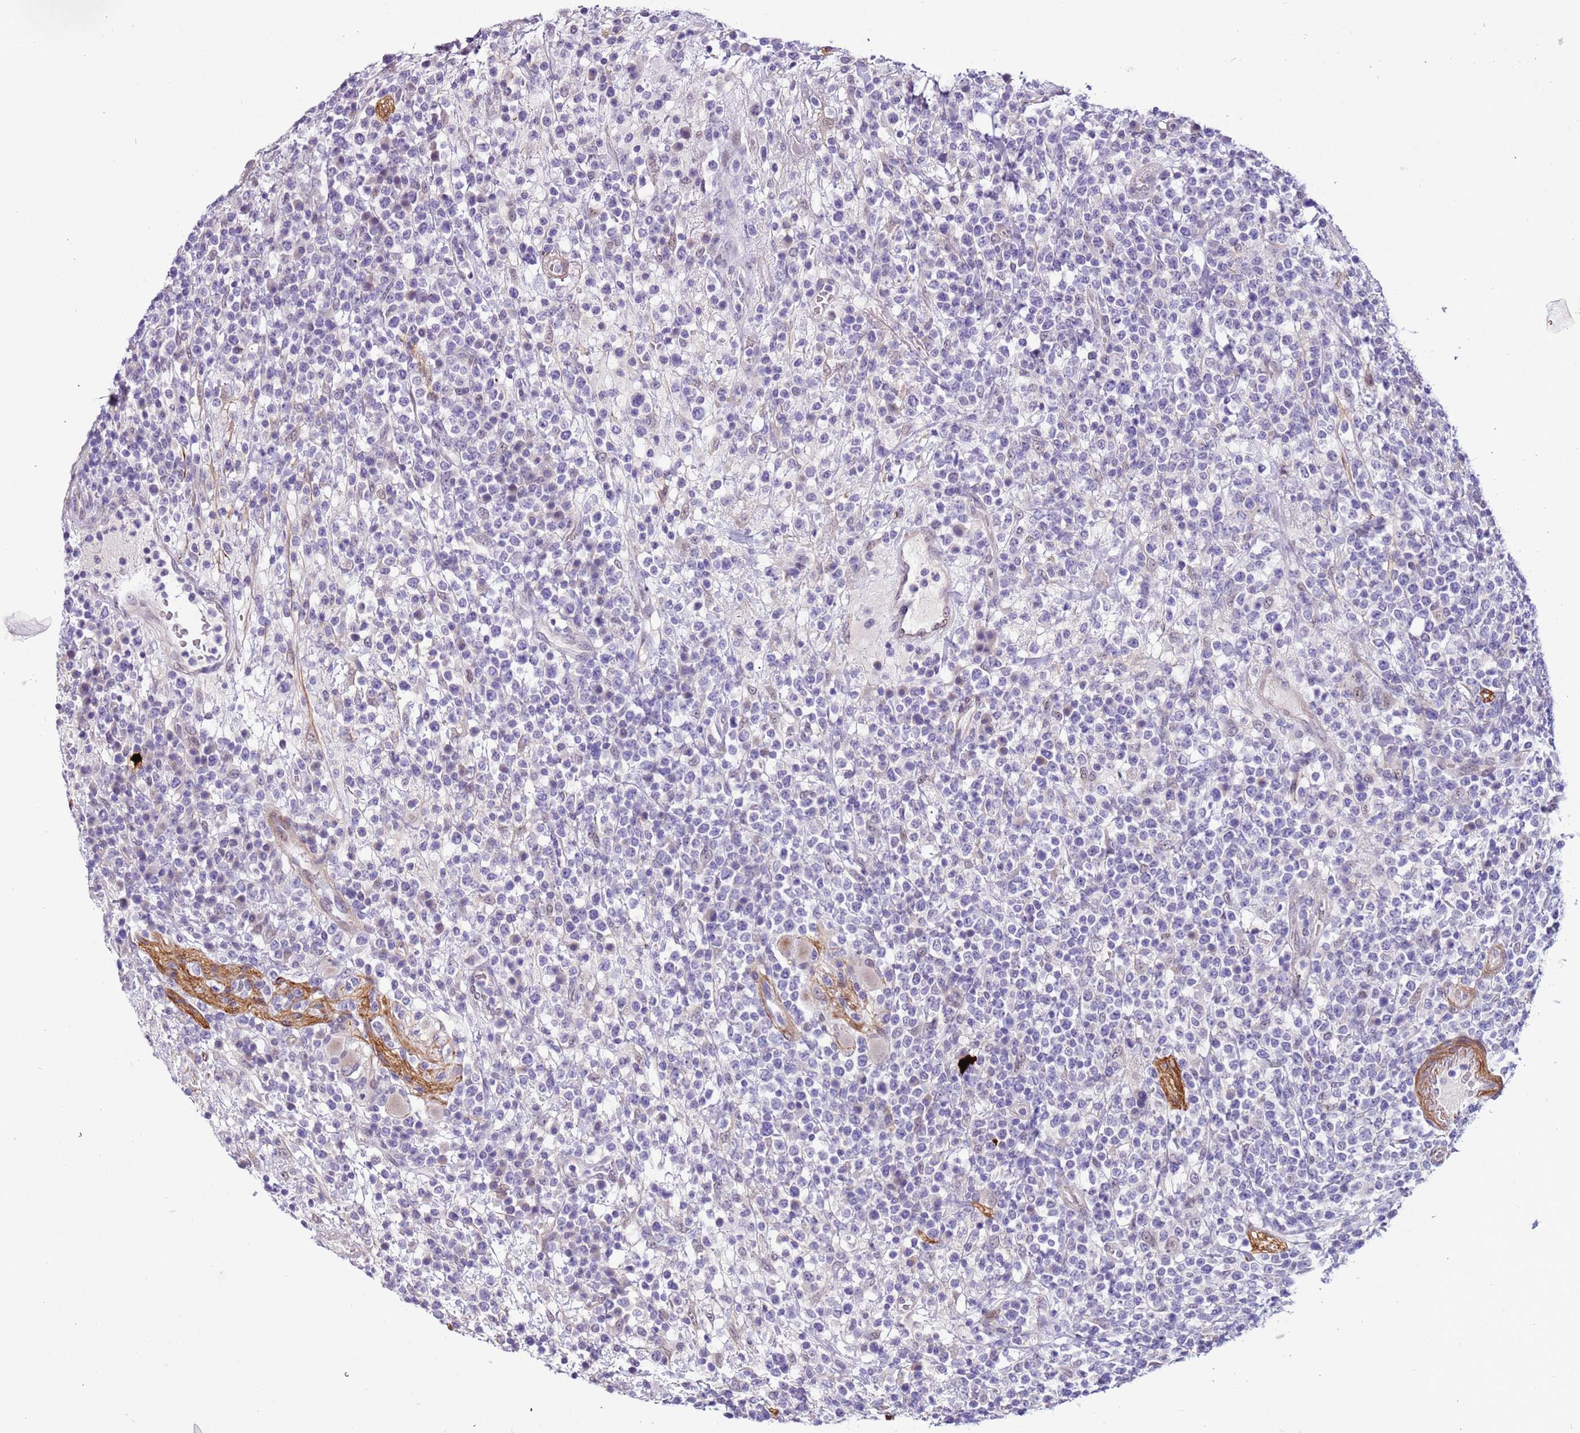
{"staining": {"intensity": "negative", "quantity": "none", "location": "none"}, "tissue": "lymphoma", "cell_type": "Tumor cells", "image_type": "cancer", "snomed": [{"axis": "morphology", "description": "Malignant lymphoma, non-Hodgkin's type, High grade"}, {"axis": "topography", "description": "Colon"}], "caption": "Immunohistochemical staining of high-grade malignant lymphoma, non-Hodgkin's type shows no significant staining in tumor cells.", "gene": "PLEKHH1", "patient": {"sex": "female", "age": 53}}